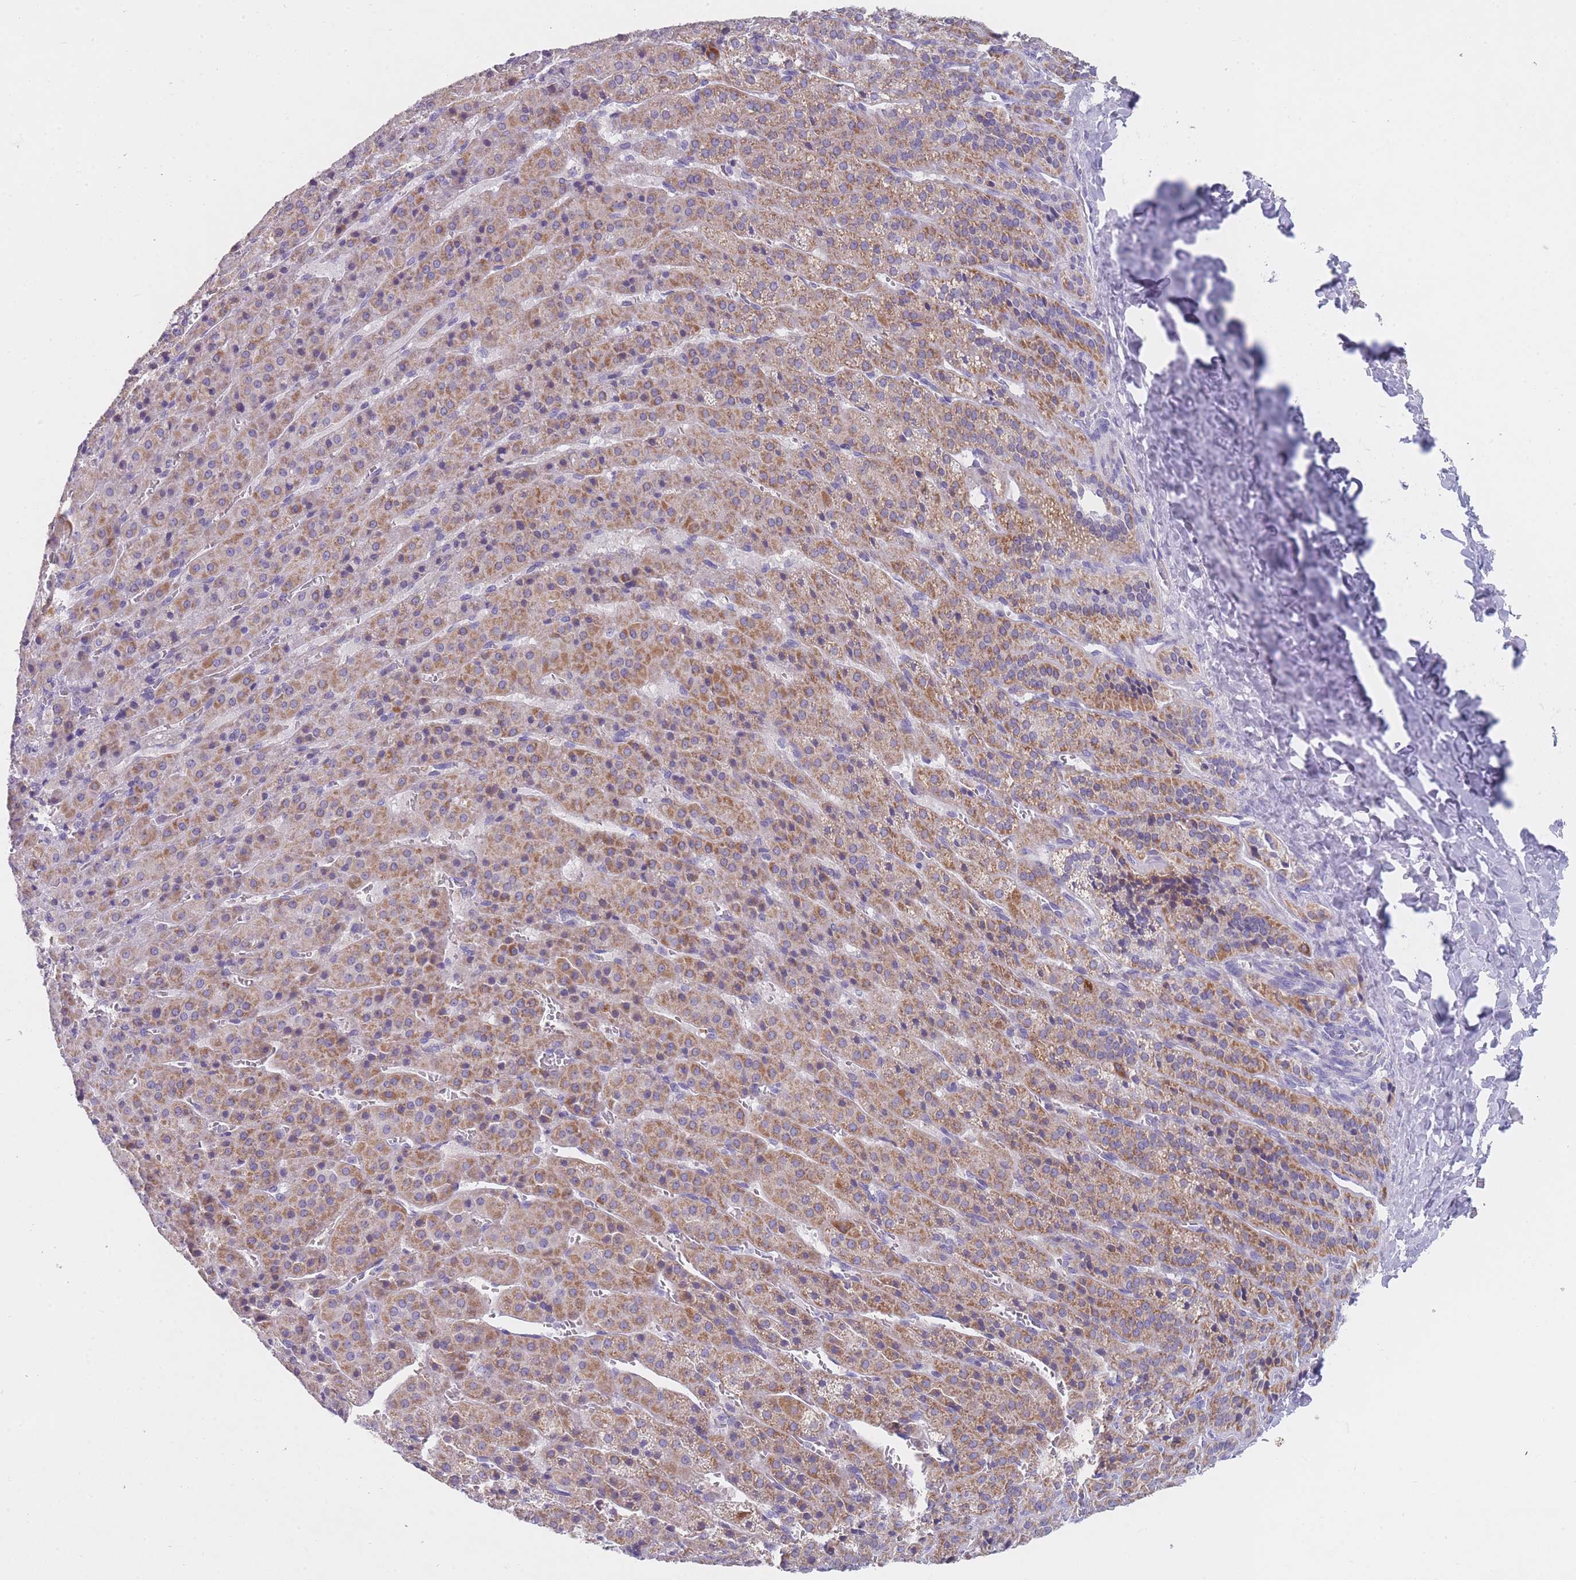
{"staining": {"intensity": "moderate", "quantity": "25%-75%", "location": "cytoplasmic/membranous"}, "tissue": "adrenal gland", "cell_type": "Glandular cells", "image_type": "normal", "snomed": [{"axis": "morphology", "description": "Normal tissue, NOS"}, {"axis": "topography", "description": "Adrenal gland"}], "caption": "Human adrenal gland stained for a protein (brown) exhibits moderate cytoplasmic/membranous positive positivity in about 25%-75% of glandular cells.", "gene": "MRPS14", "patient": {"sex": "female", "age": 41}}